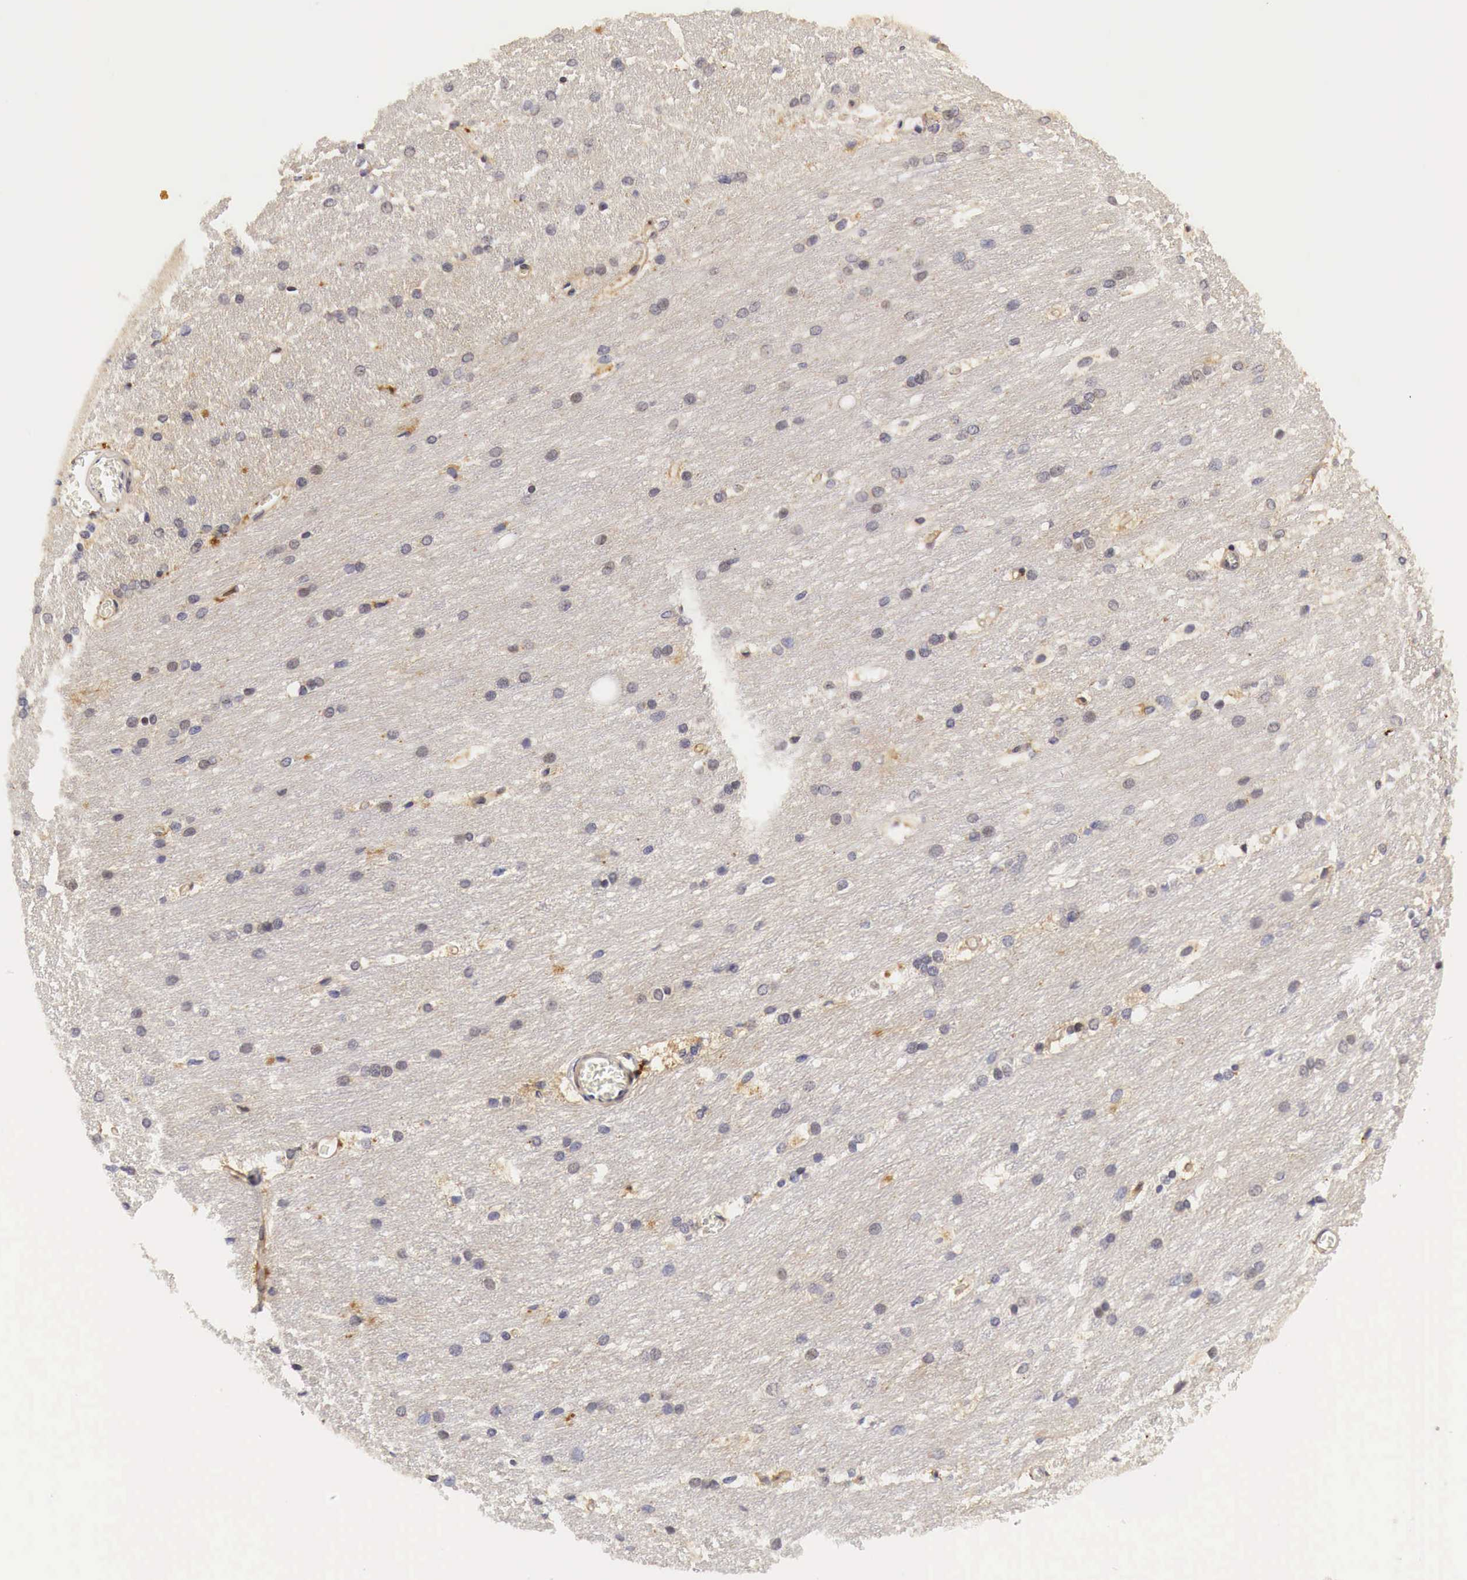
{"staining": {"intensity": "negative", "quantity": "none", "location": "none"}, "tissue": "caudate", "cell_type": "Glial cells", "image_type": "normal", "snomed": [{"axis": "morphology", "description": "Normal tissue, NOS"}, {"axis": "topography", "description": "Lateral ventricle wall"}], "caption": "High magnification brightfield microscopy of unremarkable caudate stained with DAB (brown) and counterstained with hematoxylin (blue): glial cells show no significant positivity.", "gene": "CASP3", "patient": {"sex": "female", "age": 19}}